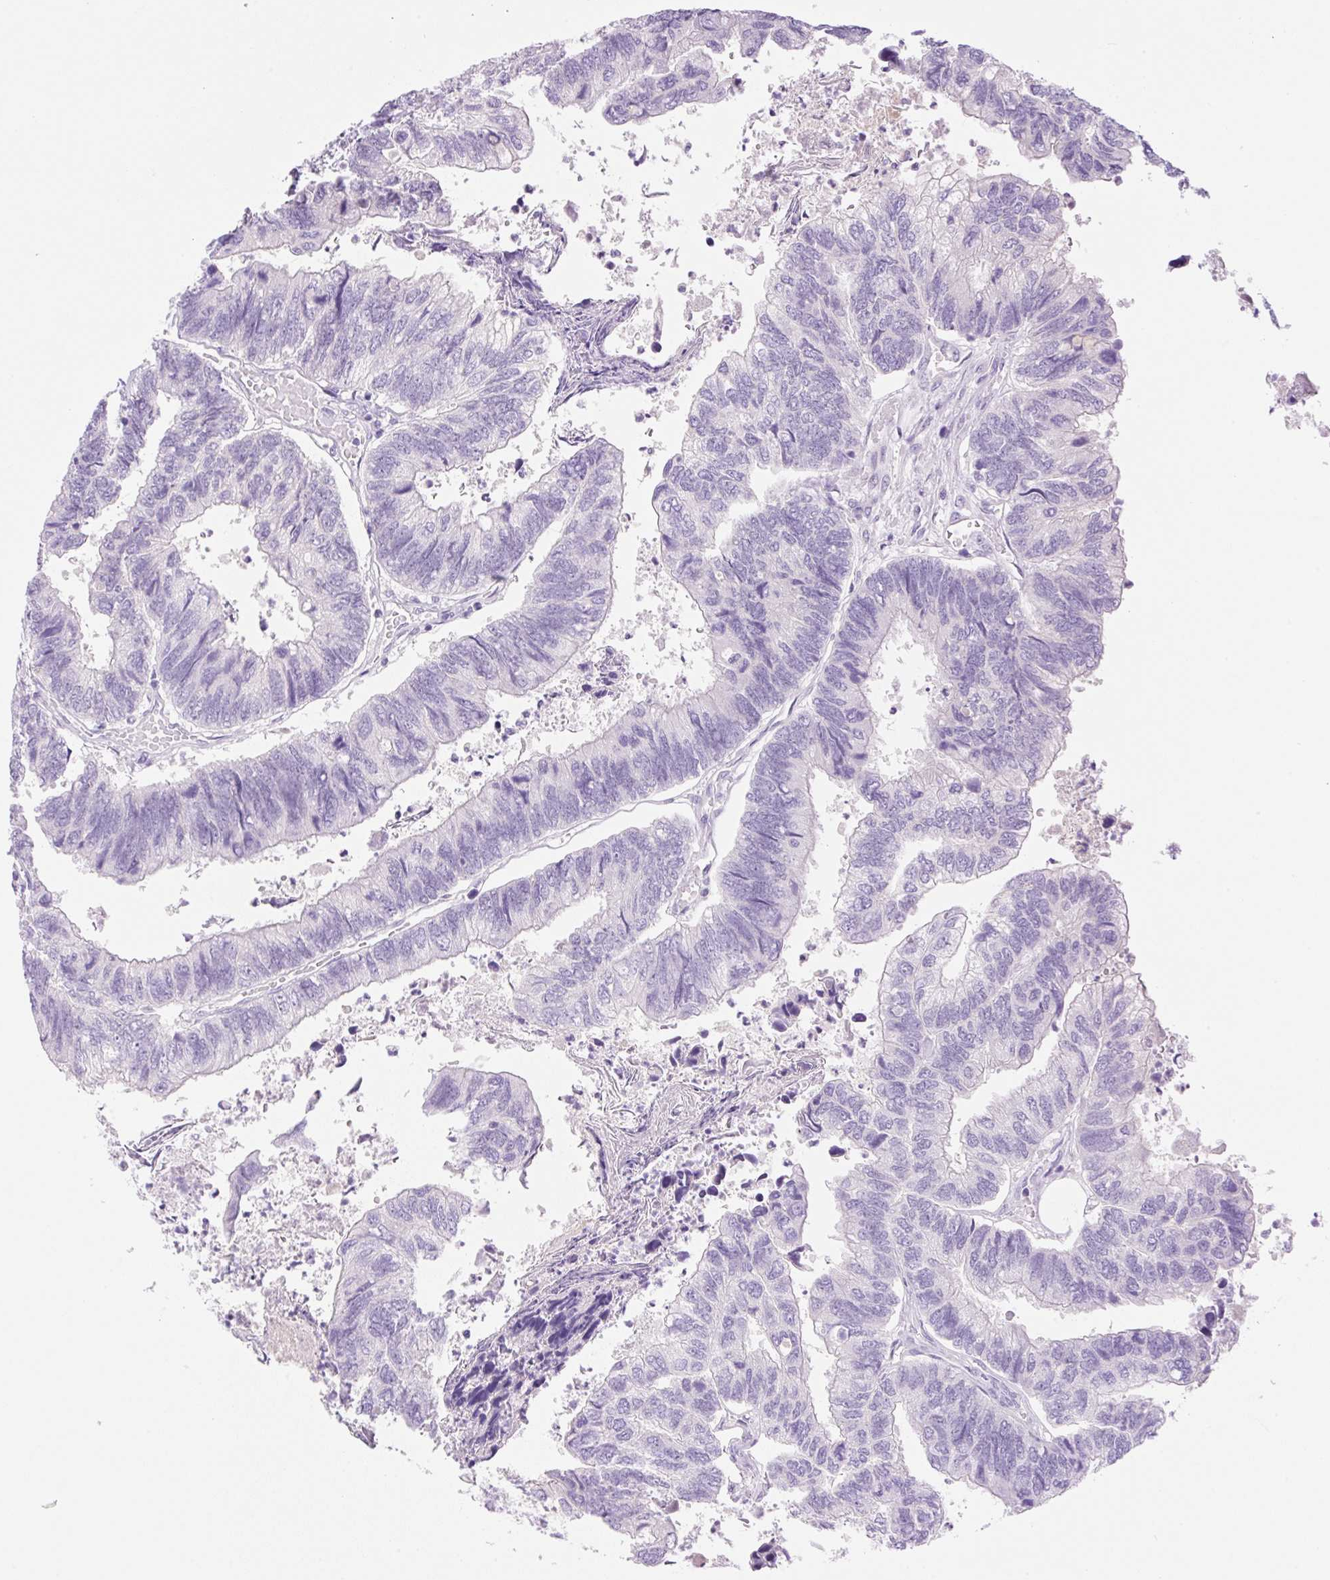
{"staining": {"intensity": "negative", "quantity": "none", "location": "none"}, "tissue": "colorectal cancer", "cell_type": "Tumor cells", "image_type": "cancer", "snomed": [{"axis": "morphology", "description": "Adenocarcinoma, NOS"}, {"axis": "topography", "description": "Colon"}], "caption": "Immunohistochemical staining of human colorectal cancer demonstrates no significant expression in tumor cells.", "gene": "PALM3", "patient": {"sex": "female", "age": 67}}